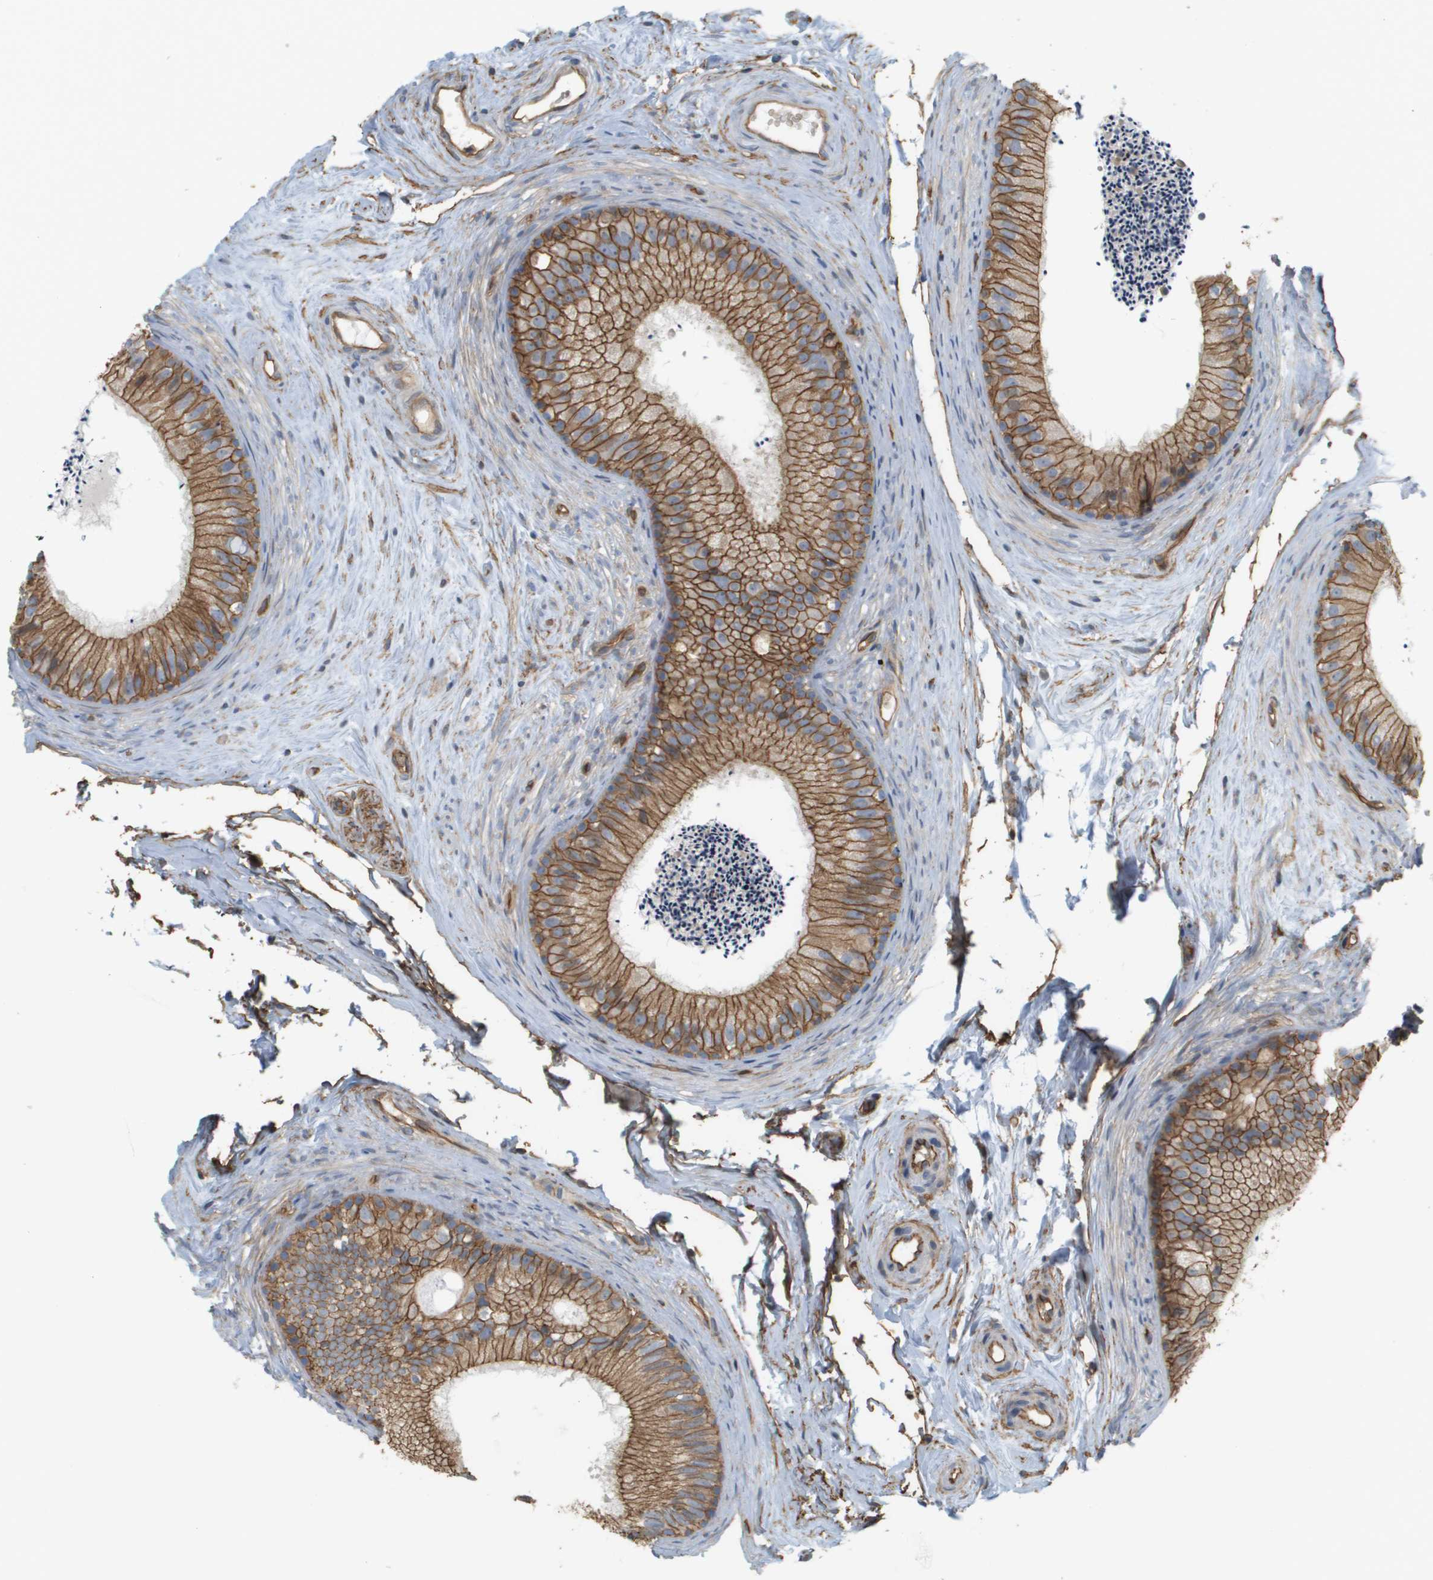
{"staining": {"intensity": "moderate", "quantity": ">75%", "location": "cytoplasmic/membranous"}, "tissue": "epididymis", "cell_type": "Glandular cells", "image_type": "normal", "snomed": [{"axis": "morphology", "description": "Normal tissue, NOS"}, {"axis": "topography", "description": "Epididymis"}], "caption": "Immunohistochemical staining of unremarkable human epididymis reveals moderate cytoplasmic/membranous protein expression in about >75% of glandular cells. Nuclei are stained in blue.", "gene": "SGMS2", "patient": {"sex": "male", "age": 56}}